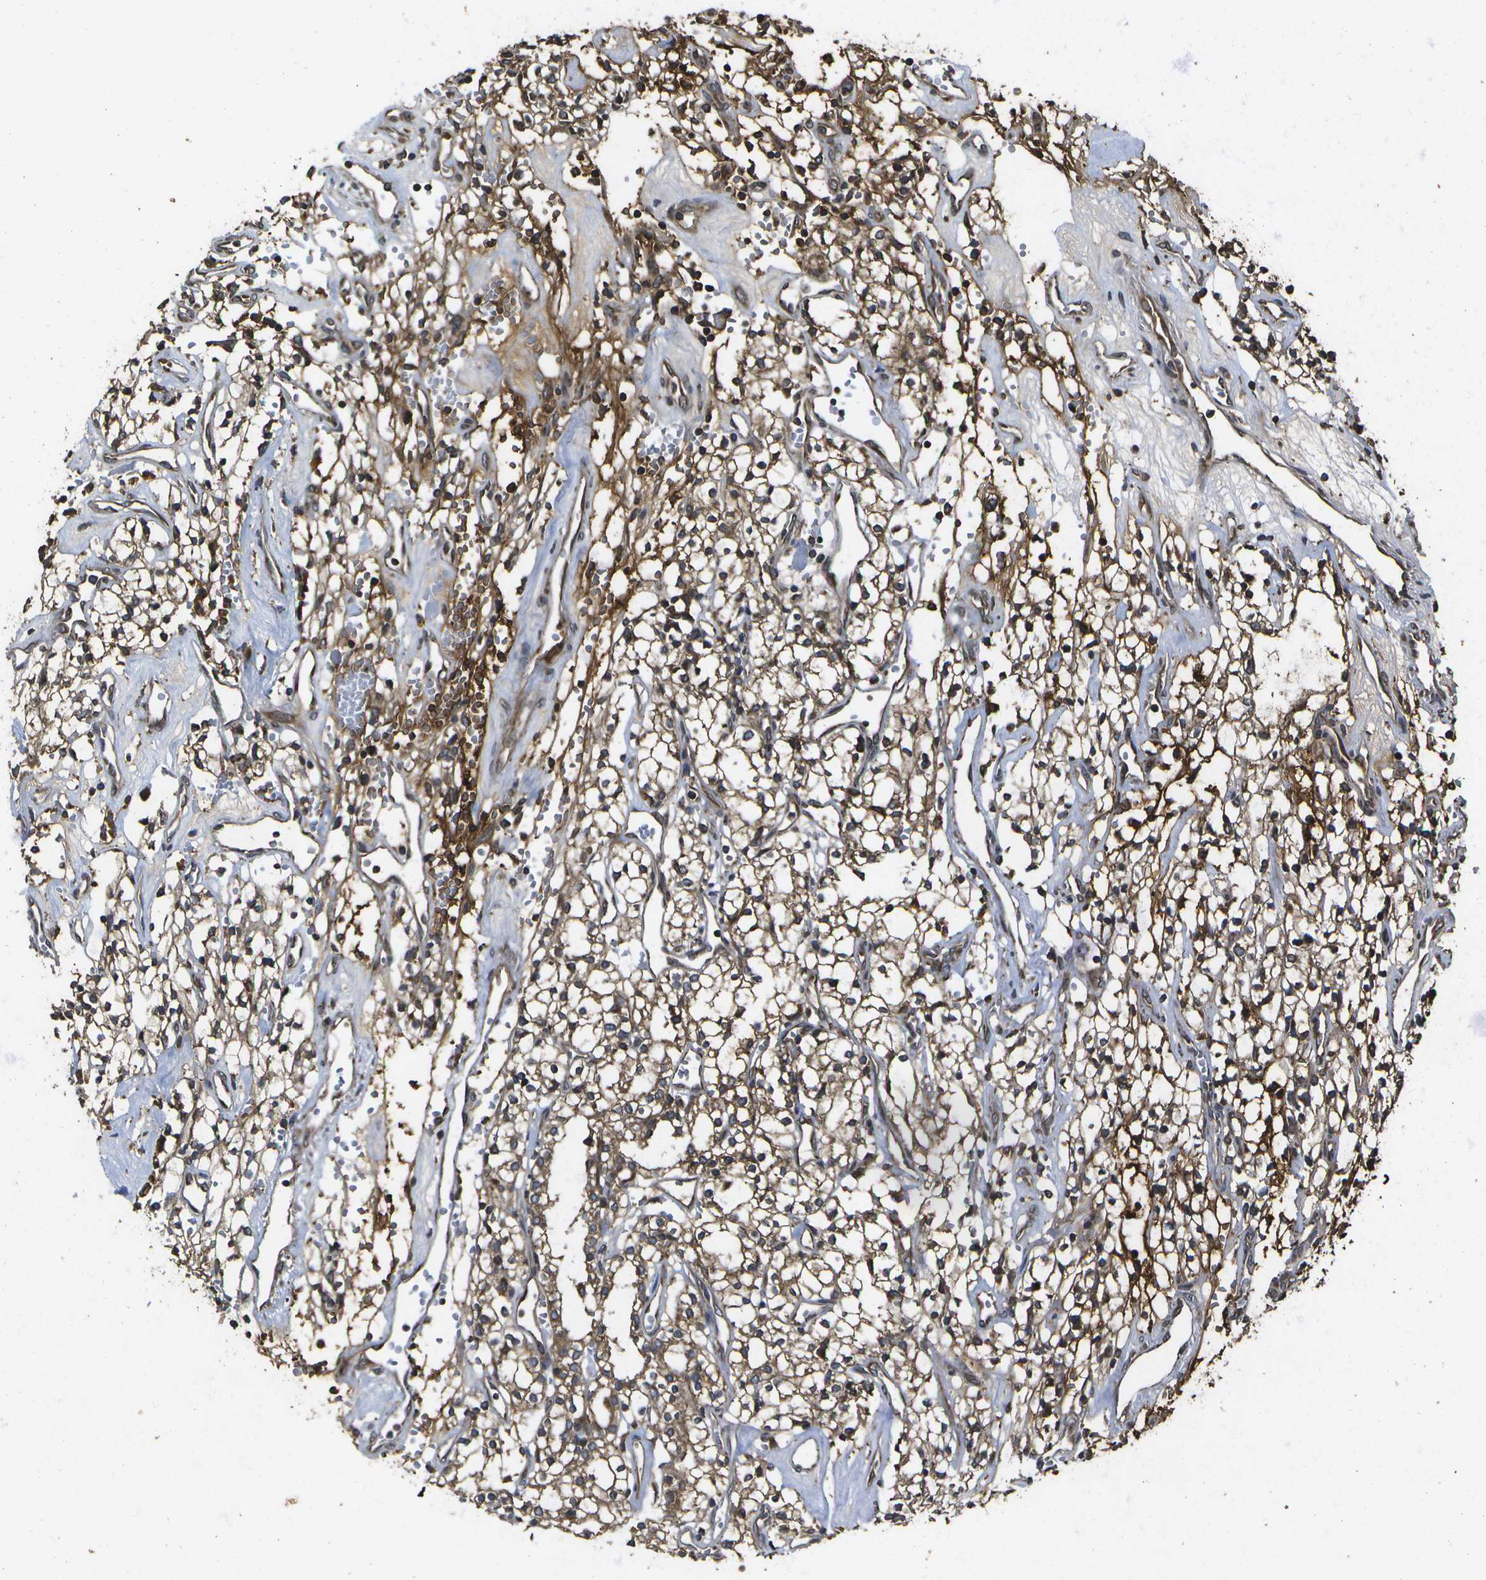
{"staining": {"intensity": "moderate", "quantity": ">75%", "location": "cytoplasmic/membranous"}, "tissue": "renal cancer", "cell_type": "Tumor cells", "image_type": "cancer", "snomed": [{"axis": "morphology", "description": "Adenocarcinoma, NOS"}, {"axis": "topography", "description": "Kidney"}], "caption": "Immunohistochemistry photomicrograph of human renal cancer (adenocarcinoma) stained for a protein (brown), which displays medium levels of moderate cytoplasmic/membranous expression in about >75% of tumor cells.", "gene": "HFE", "patient": {"sex": "male", "age": 59}}